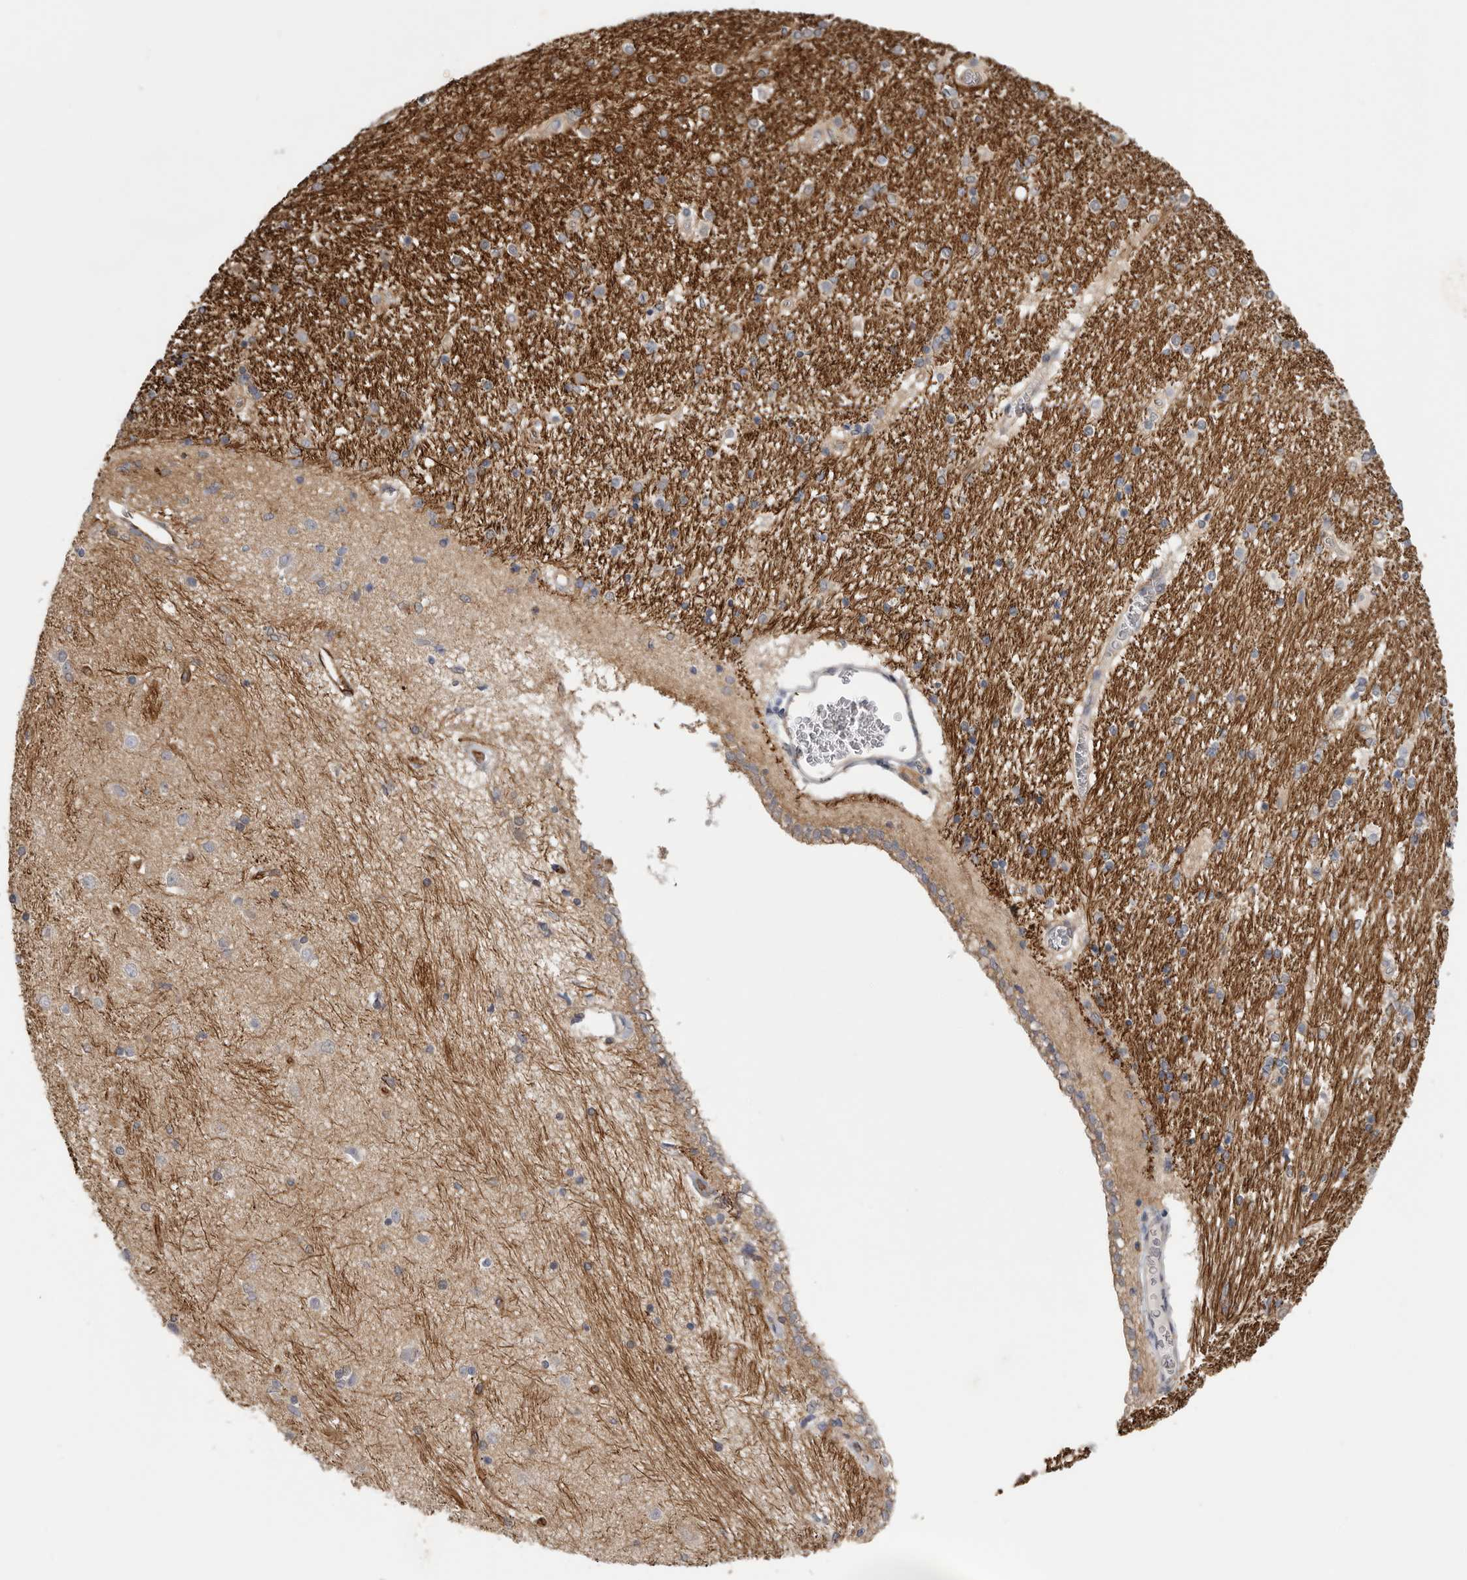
{"staining": {"intensity": "weak", "quantity": "<25%", "location": "cytoplasmic/membranous"}, "tissue": "hippocampus", "cell_type": "Glial cells", "image_type": "normal", "snomed": [{"axis": "morphology", "description": "Normal tissue, NOS"}, {"axis": "topography", "description": "Hippocampus"}], "caption": "Immunohistochemical staining of benign hippocampus exhibits no significant staining in glial cells. (Stains: DAB (3,3'-diaminobenzidine) immunohistochemistry (IHC) with hematoxylin counter stain, Microscopy: brightfield microscopy at high magnification).", "gene": "MSRB2", "patient": {"sex": "female", "age": 54}}